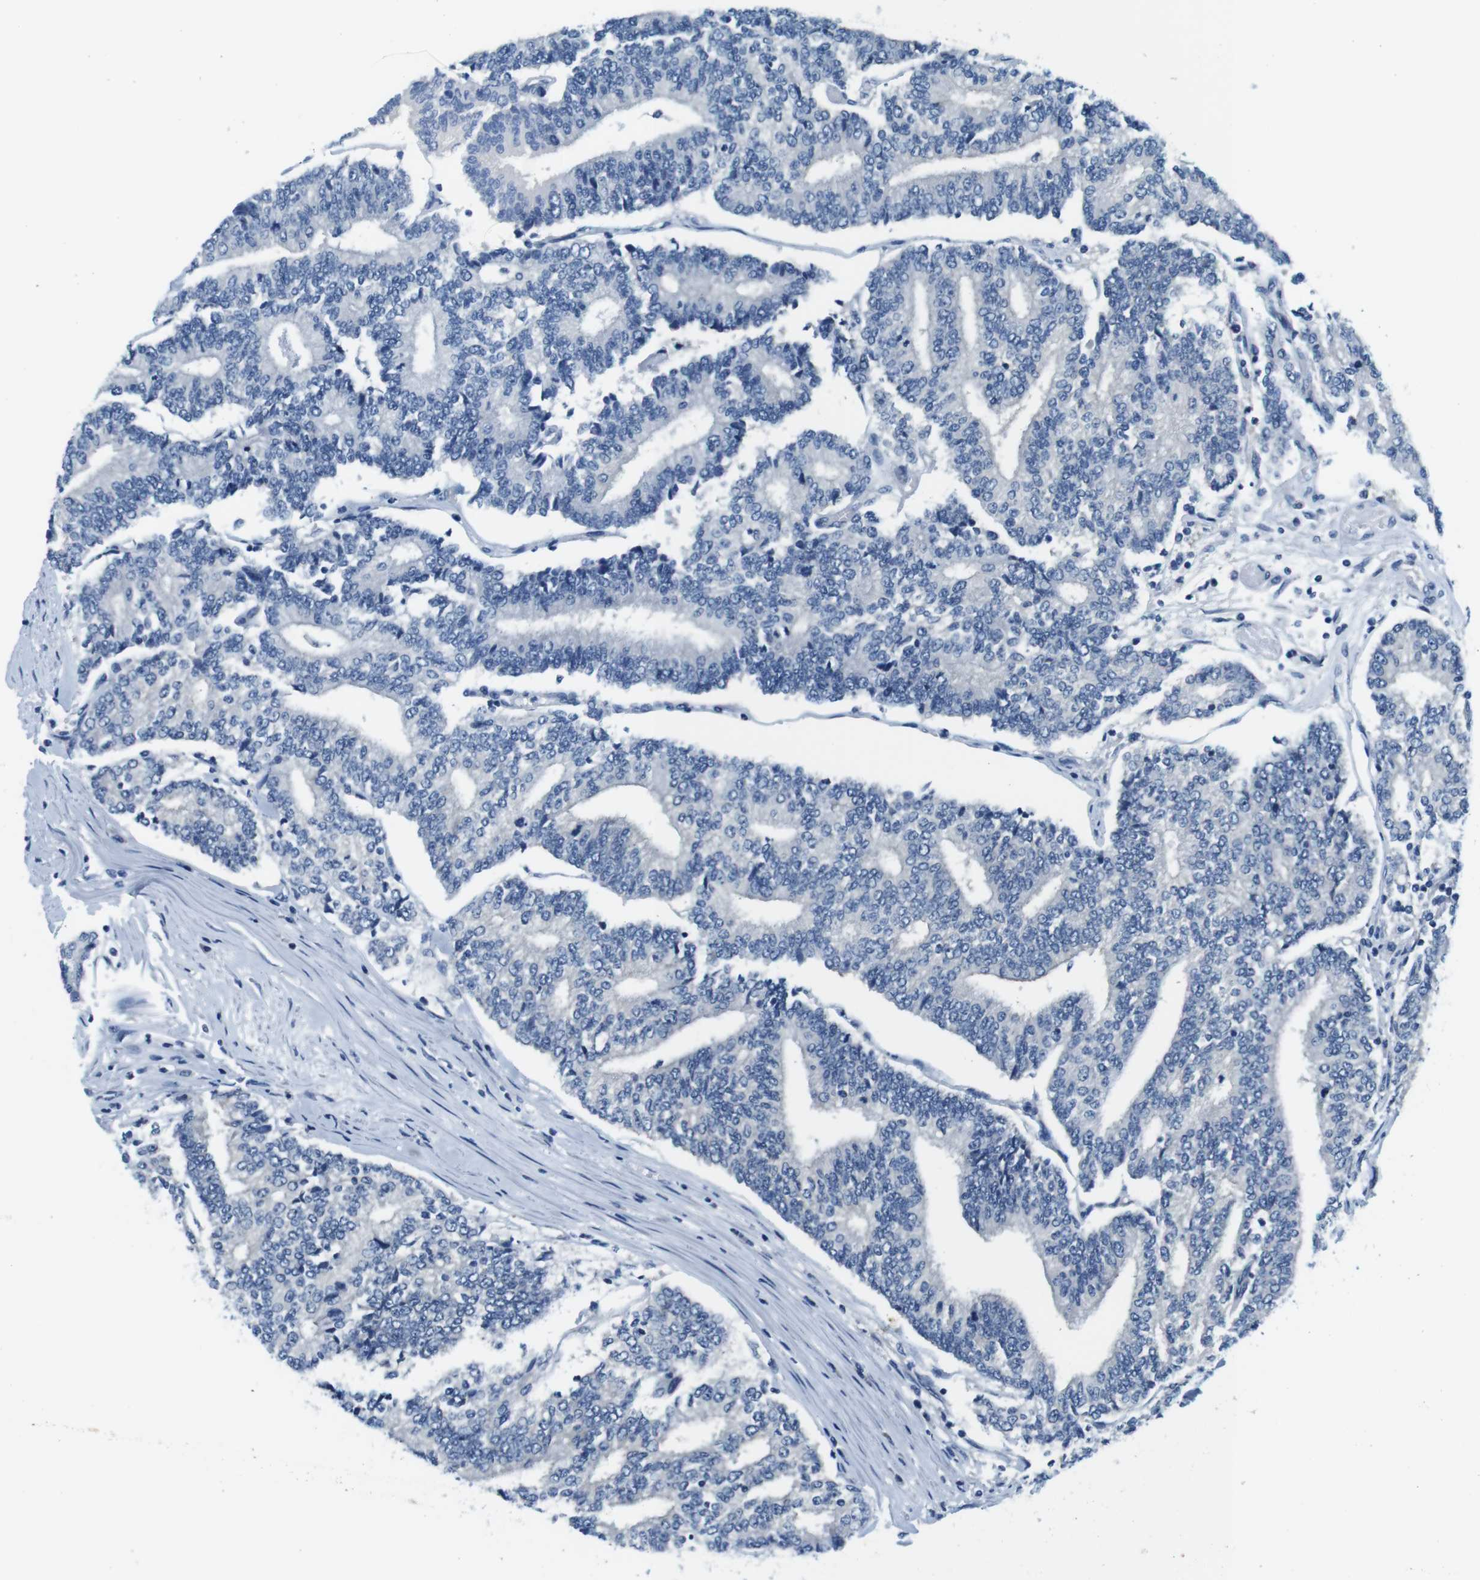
{"staining": {"intensity": "negative", "quantity": "none", "location": "none"}, "tissue": "prostate cancer", "cell_type": "Tumor cells", "image_type": "cancer", "snomed": [{"axis": "morphology", "description": "Normal tissue, NOS"}, {"axis": "morphology", "description": "Adenocarcinoma, High grade"}, {"axis": "topography", "description": "Prostate"}, {"axis": "topography", "description": "Seminal veicle"}], "caption": "Immunohistochemical staining of human prostate cancer reveals no significant positivity in tumor cells.", "gene": "EIF2B5", "patient": {"sex": "male", "age": 55}}